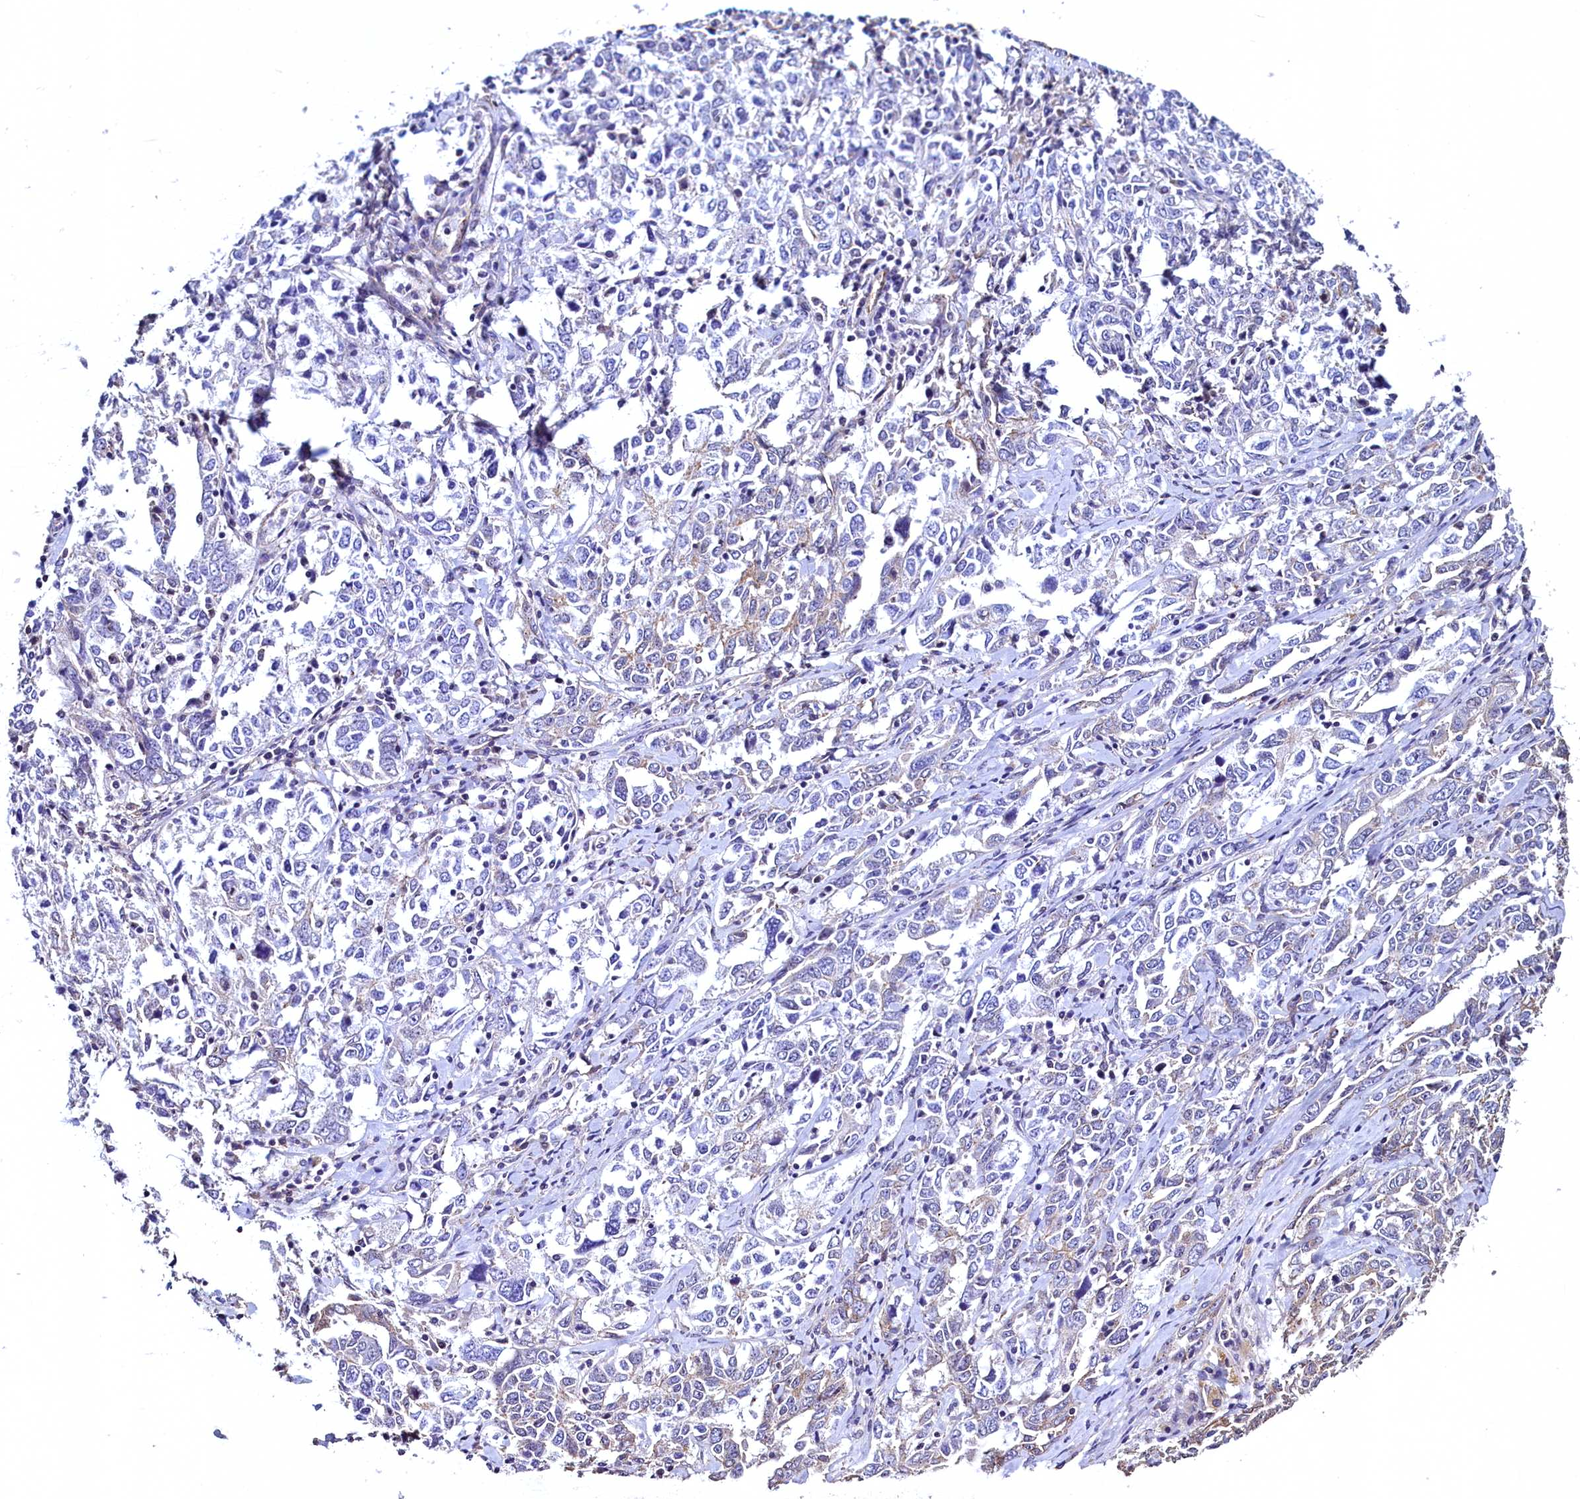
{"staining": {"intensity": "weak", "quantity": "<25%", "location": "cytoplasmic/membranous"}, "tissue": "ovarian cancer", "cell_type": "Tumor cells", "image_type": "cancer", "snomed": [{"axis": "morphology", "description": "Carcinoma, endometroid"}, {"axis": "topography", "description": "Ovary"}], "caption": "Tumor cells are negative for brown protein staining in ovarian endometroid carcinoma.", "gene": "PALM", "patient": {"sex": "female", "age": 62}}